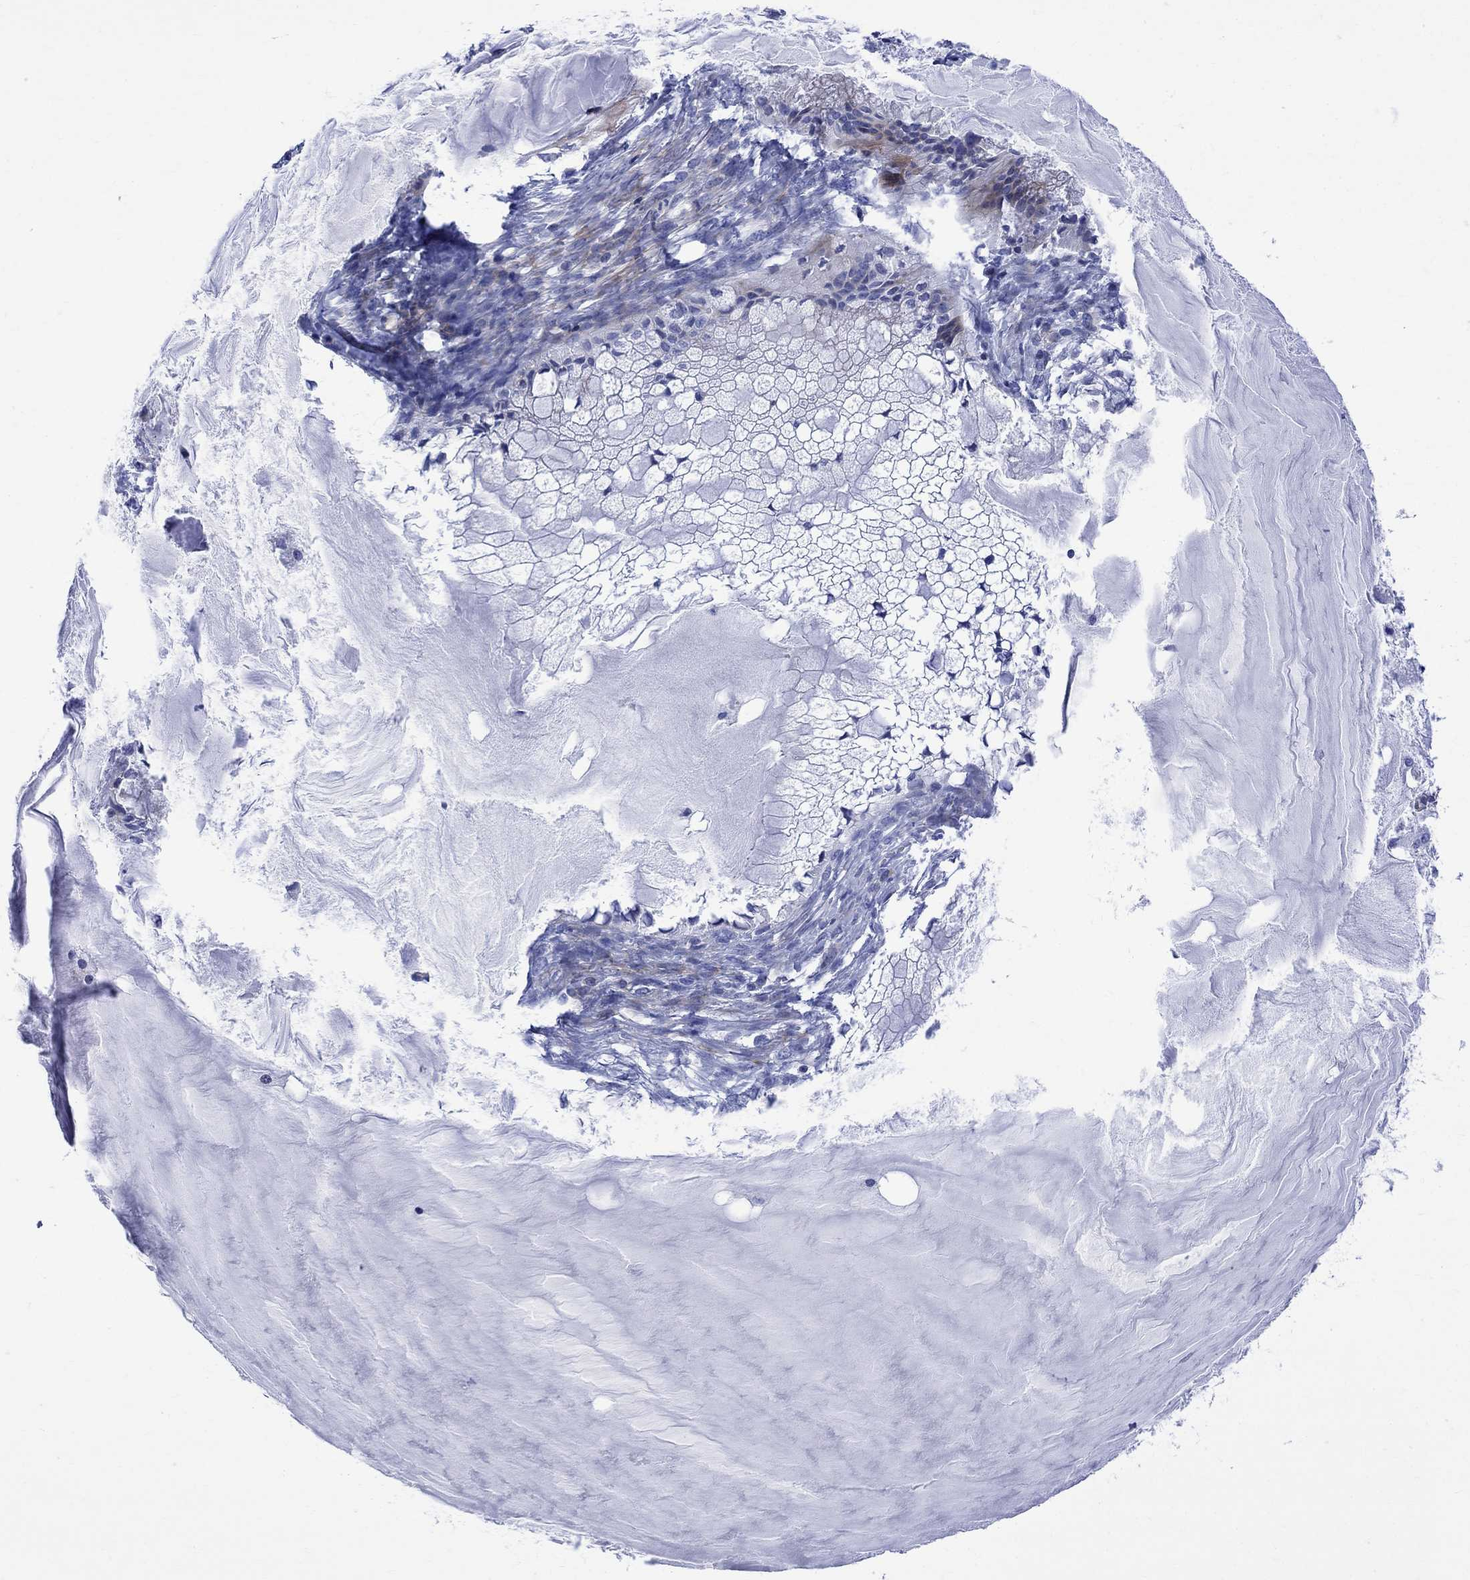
{"staining": {"intensity": "negative", "quantity": "none", "location": "none"}, "tissue": "ovarian cancer", "cell_type": "Tumor cells", "image_type": "cancer", "snomed": [{"axis": "morphology", "description": "Cystadenocarcinoma, mucinous, NOS"}, {"axis": "topography", "description": "Ovary"}], "caption": "An immunohistochemistry photomicrograph of ovarian mucinous cystadenocarcinoma is shown. There is no staining in tumor cells of ovarian mucinous cystadenocarcinoma.", "gene": "PARVB", "patient": {"sex": "female", "age": 57}}